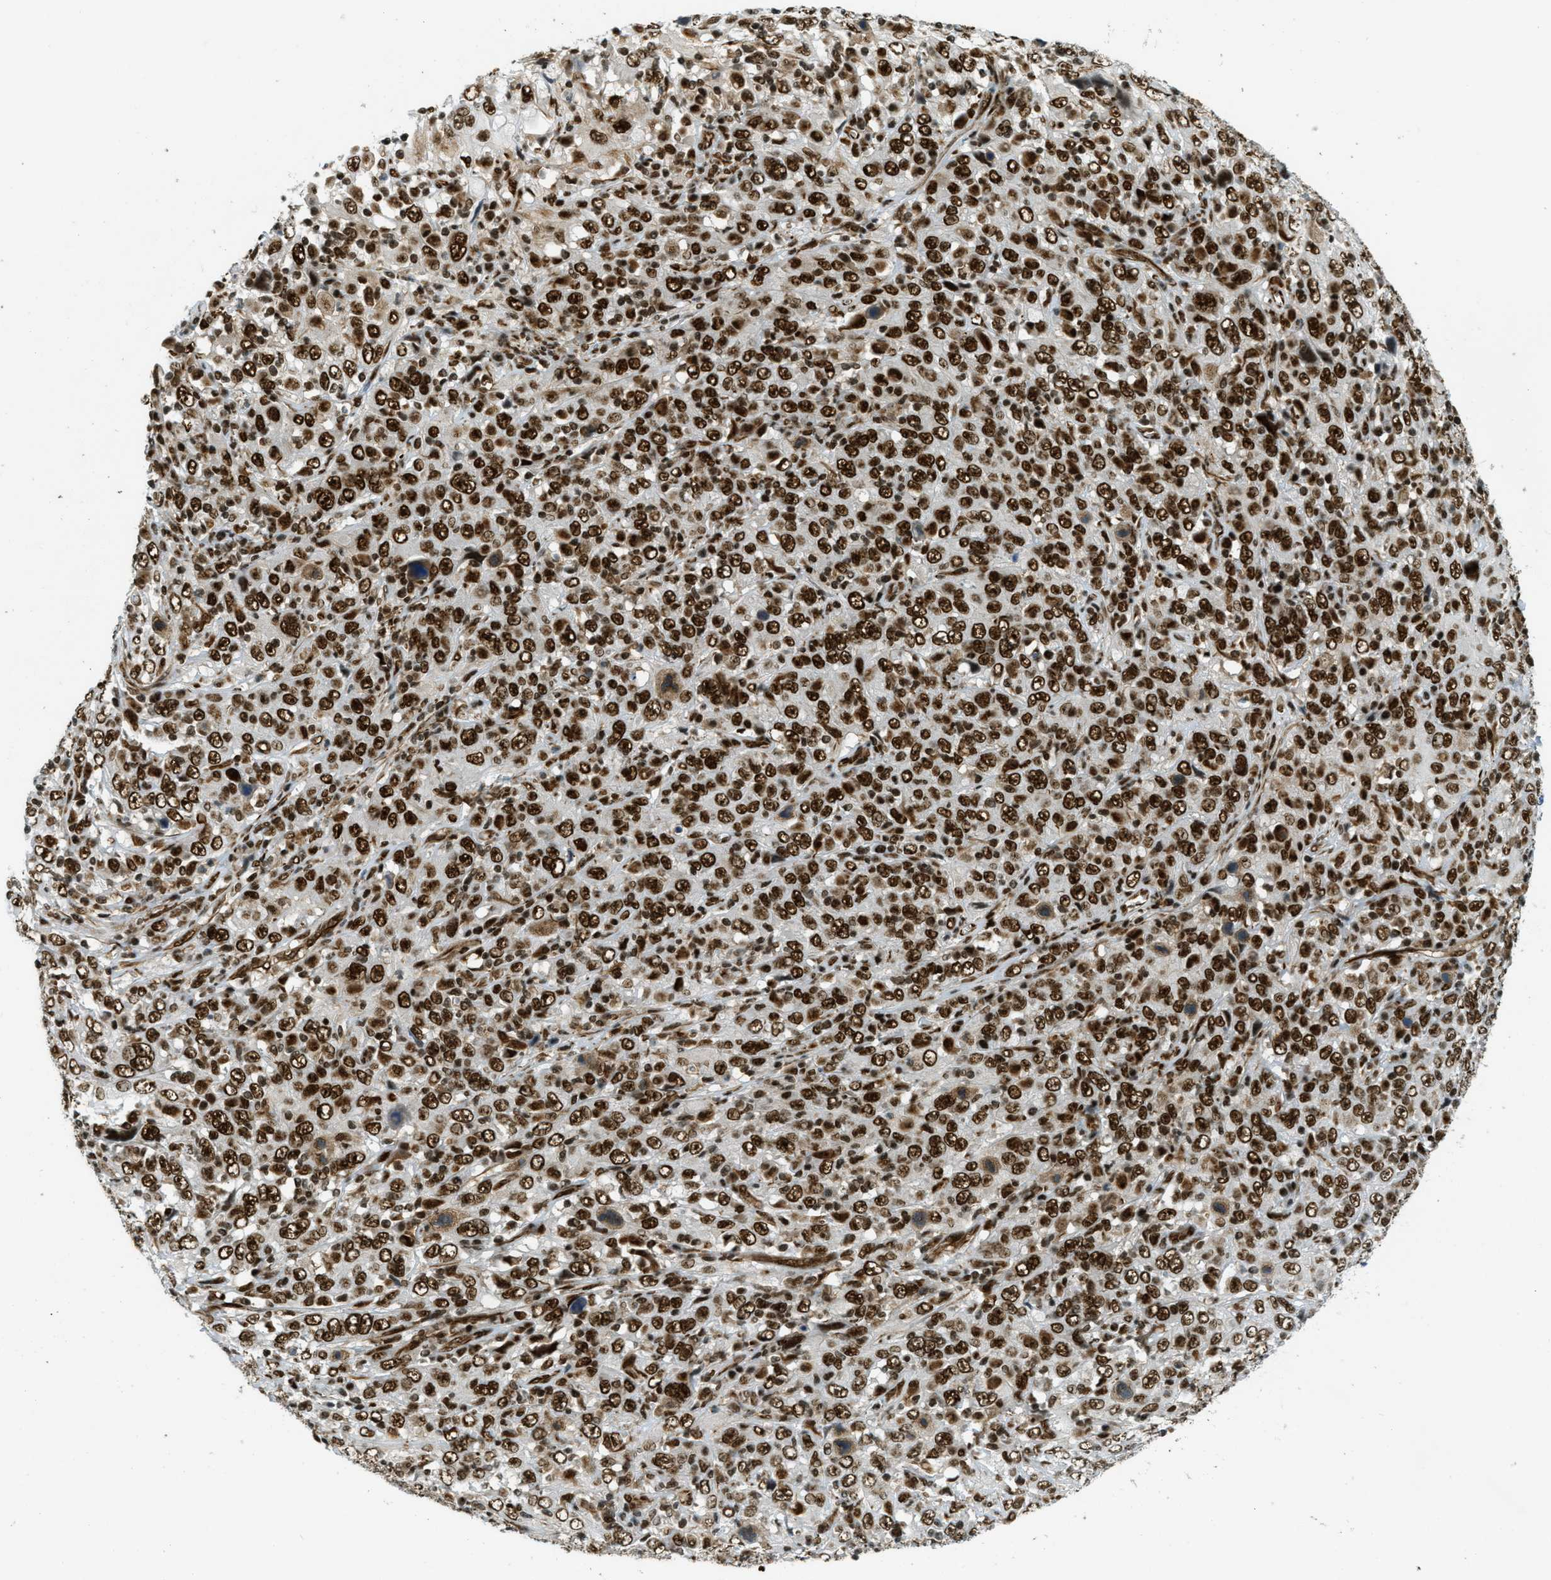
{"staining": {"intensity": "strong", "quantity": ">75%", "location": "nuclear"}, "tissue": "cervical cancer", "cell_type": "Tumor cells", "image_type": "cancer", "snomed": [{"axis": "morphology", "description": "Squamous cell carcinoma, NOS"}, {"axis": "topography", "description": "Cervix"}], "caption": "Tumor cells exhibit high levels of strong nuclear expression in about >75% of cells in cervical cancer. (DAB IHC with brightfield microscopy, high magnification).", "gene": "ZFR", "patient": {"sex": "female", "age": 46}}